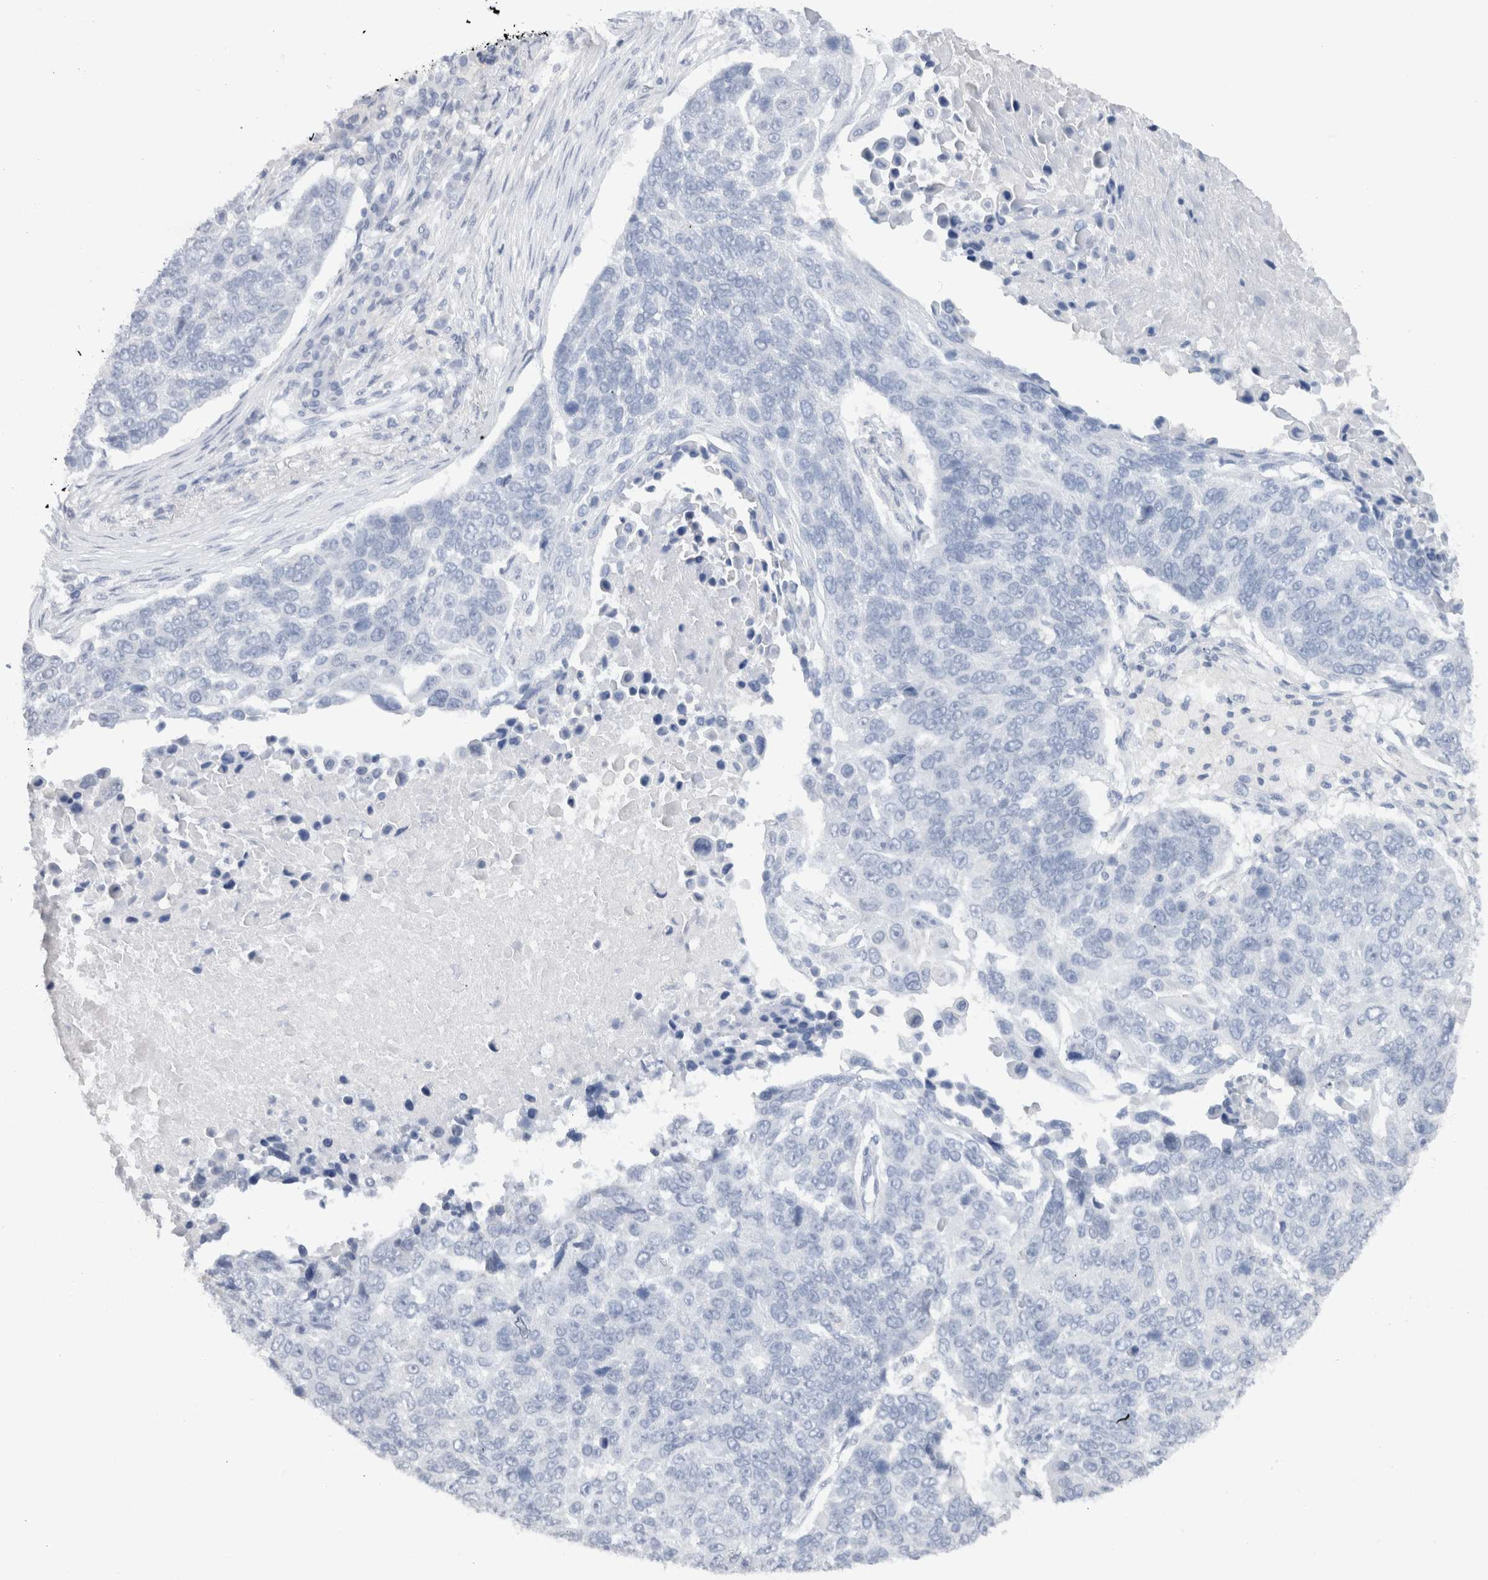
{"staining": {"intensity": "negative", "quantity": "none", "location": "none"}, "tissue": "lung cancer", "cell_type": "Tumor cells", "image_type": "cancer", "snomed": [{"axis": "morphology", "description": "Squamous cell carcinoma, NOS"}, {"axis": "topography", "description": "Lung"}], "caption": "Image shows no significant protein expression in tumor cells of lung squamous cell carcinoma. (Immunohistochemistry, brightfield microscopy, high magnification).", "gene": "C9orf50", "patient": {"sex": "male", "age": 66}}